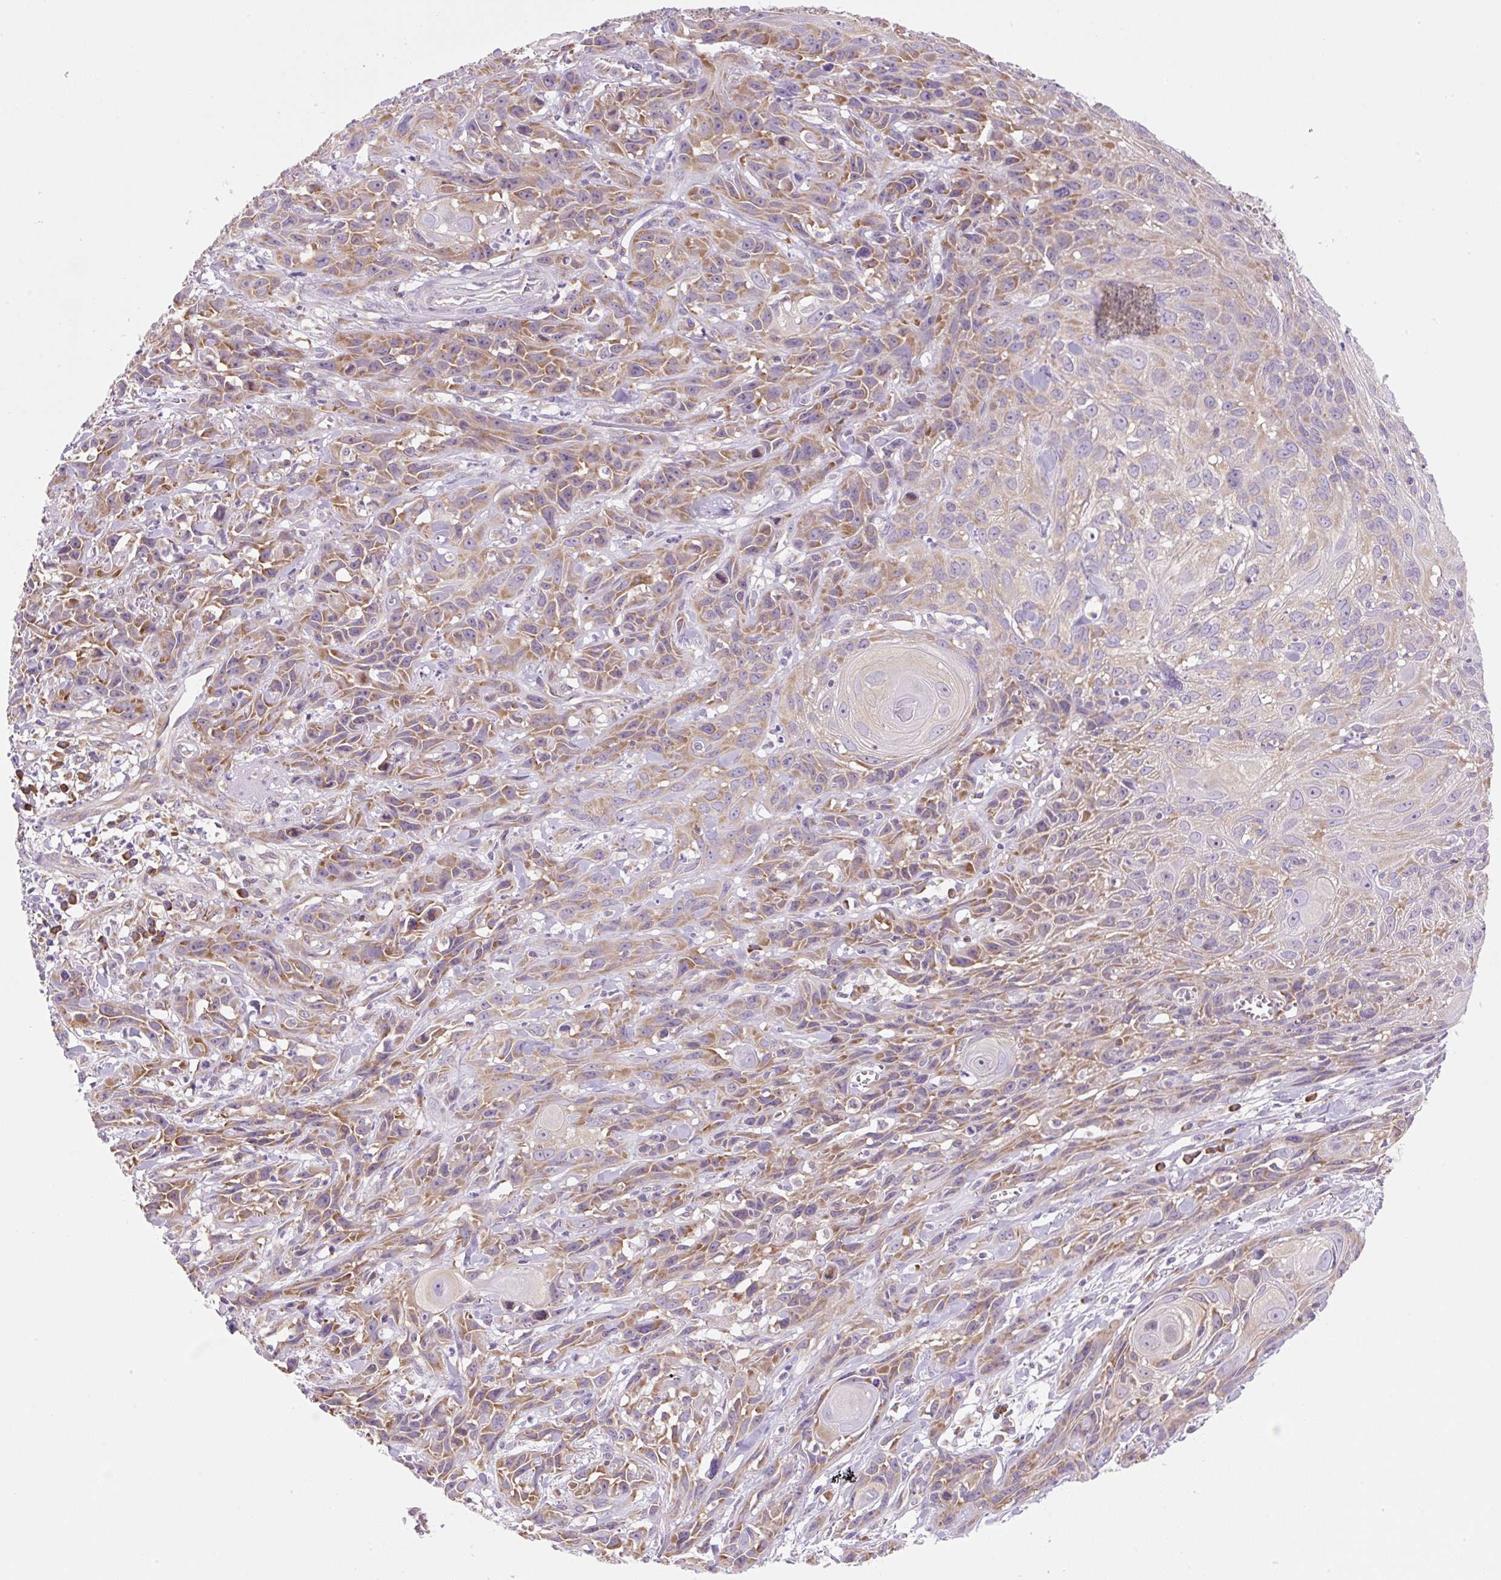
{"staining": {"intensity": "moderate", "quantity": ">75%", "location": "cytoplasmic/membranous"}, "tissue": "skin cancer", "cell_type": "Tumor cells", "image_type": "cancer", "snomed": [{"axis": "morphology", "description": "Squamous cell carcinoma, NOS"}, {"axis": "topography", "description": "Skin"}, {"axis": "topography", "description": "Vulva"}], "caption": "Protein staining of skin cancer tissue displays moderate cytoplasmic/membranous positivity in about >75% of tumor cells.", "gene": "RPL18A", "patient": {"sex": "female", "age": 83}}